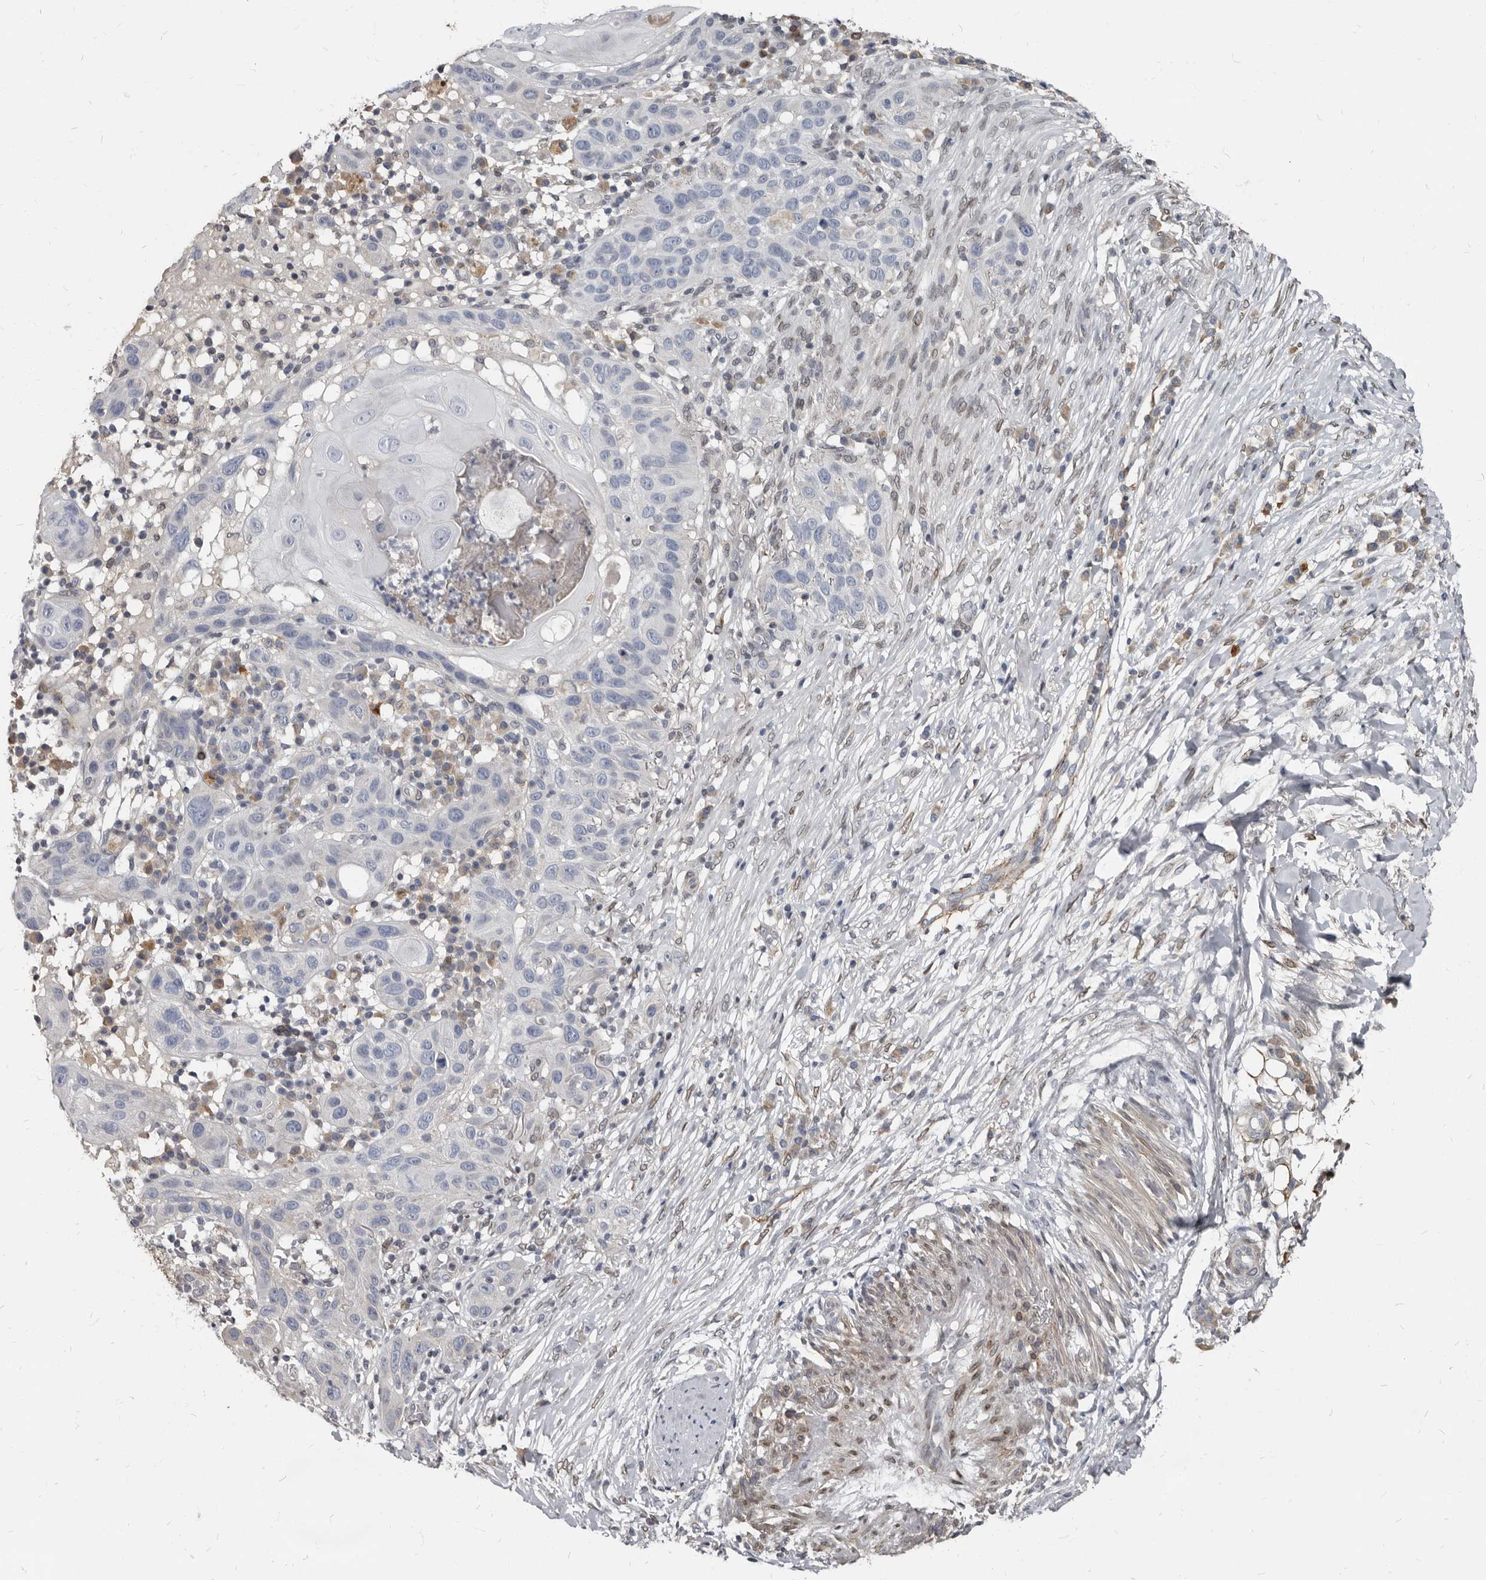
{"staining": {"intensity": "negative", "quantity": "none", "location": "none"}, "tissue": "skin cancer", "cell_type": "Tumor cells", "image_type": "cancer", "snomed": [{"axis": "morphology", "description": "Normal tissue, NOS"}, {"axis": "morphology", "description": "Squamous cell carcinoma, NOS"}, {"axis": "topography", "description": "Skin"}], "caption": "Micrograph shows no protein expression in tumor cells of skin cancer tissue.", "gene": "MRGPRF", "patient": {"sex": "female", "age": 96}}